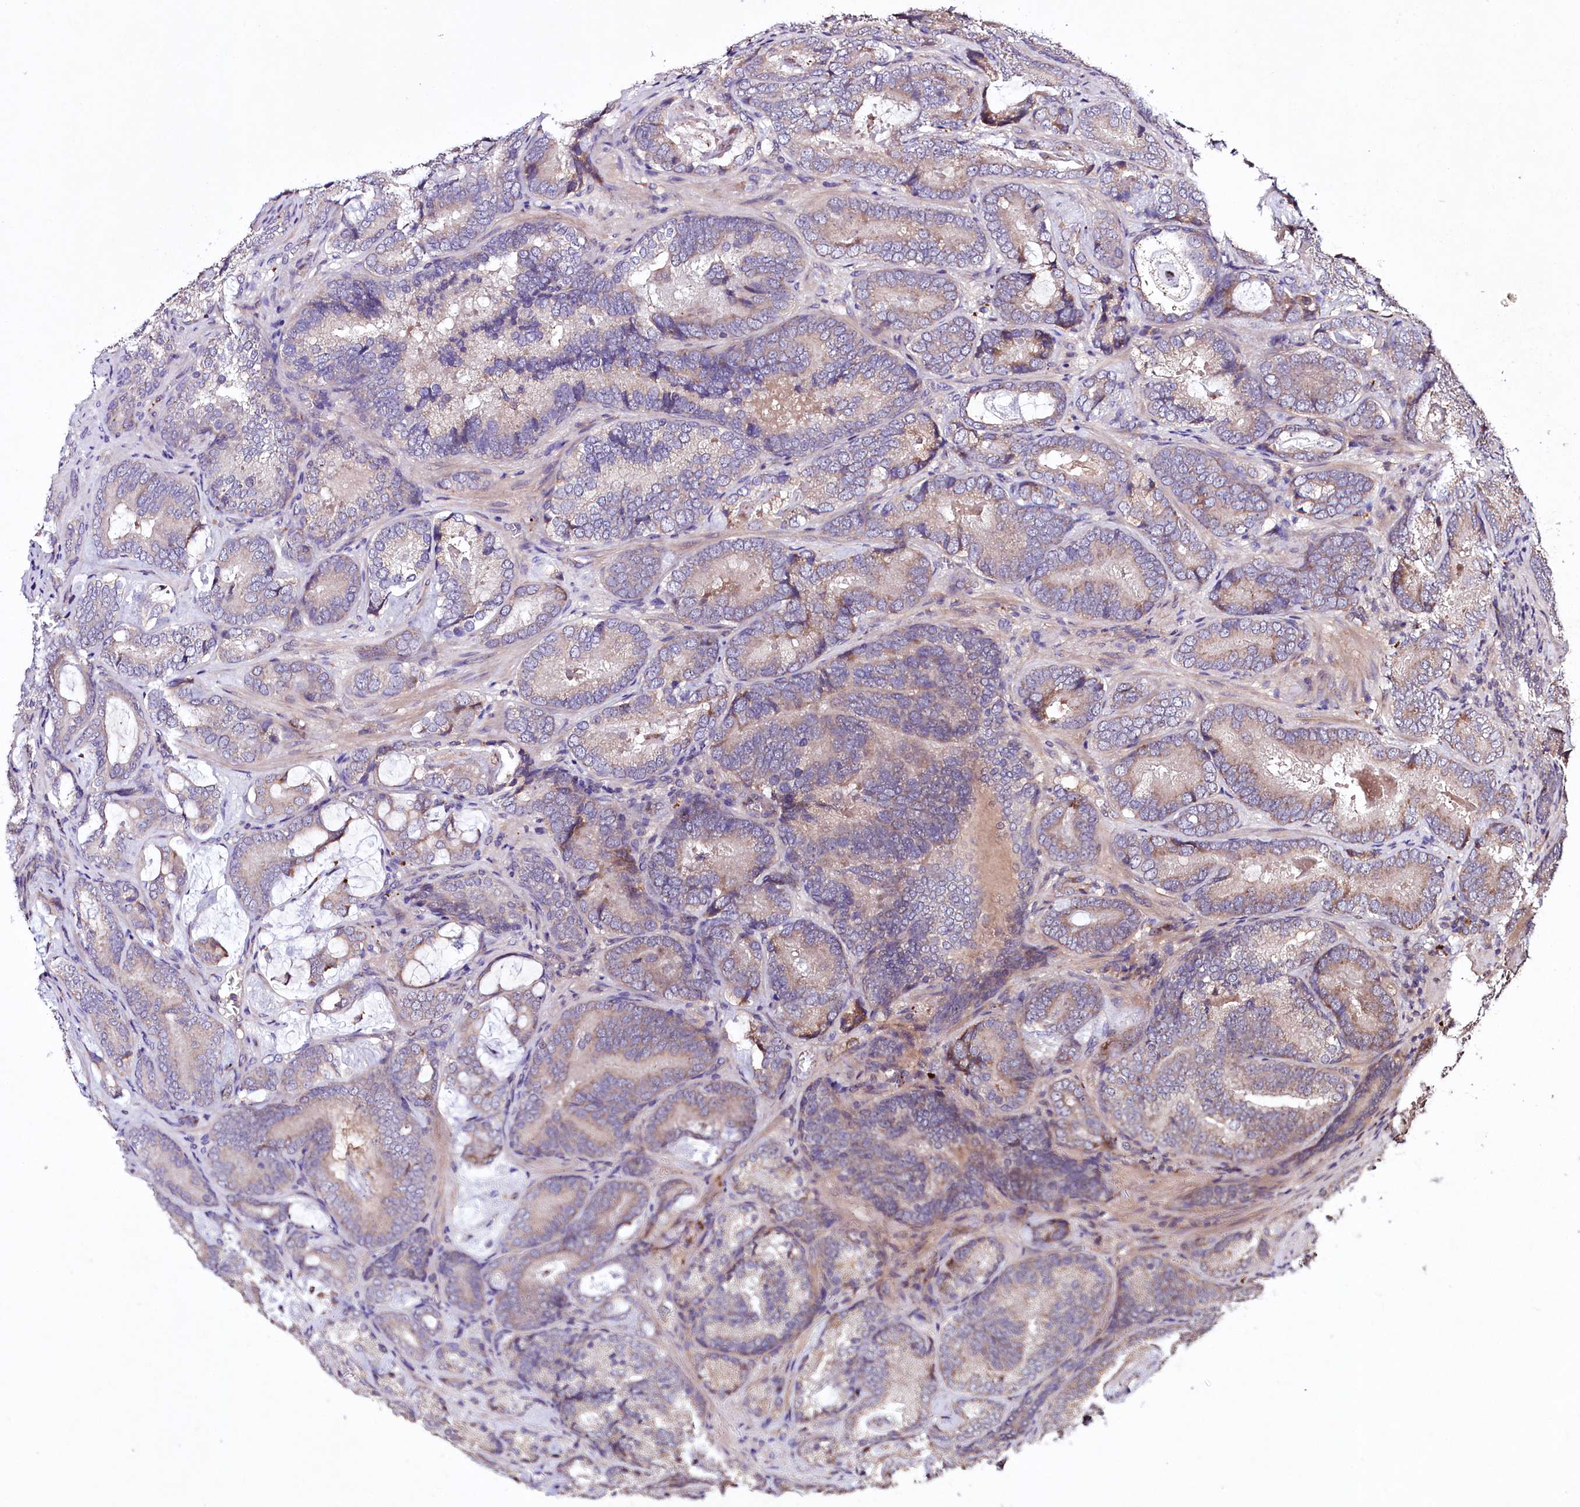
{"staining": {"intensity": "moderate", "quantity": "<25%", "location": "cytoplasmic/membranous"}, "tissue": "prostate cancer", "cell_type": "Tumor cells", "image_type": "cancer", "snomed": [{"axis": "morphology", "description": "Adenocarcinoma, Low grade"}, {"axis": "topography", "description": "Prostate"}], "caption": "The photomicrograph exhibits staining of low-grade adenocarcinoma (prostate), revealing moderate cytoplasmic/membranous protein staining (brown color) within tumor cells.", "gene": "TNPO3", "patient": {"sex": "male", "age": 60}}